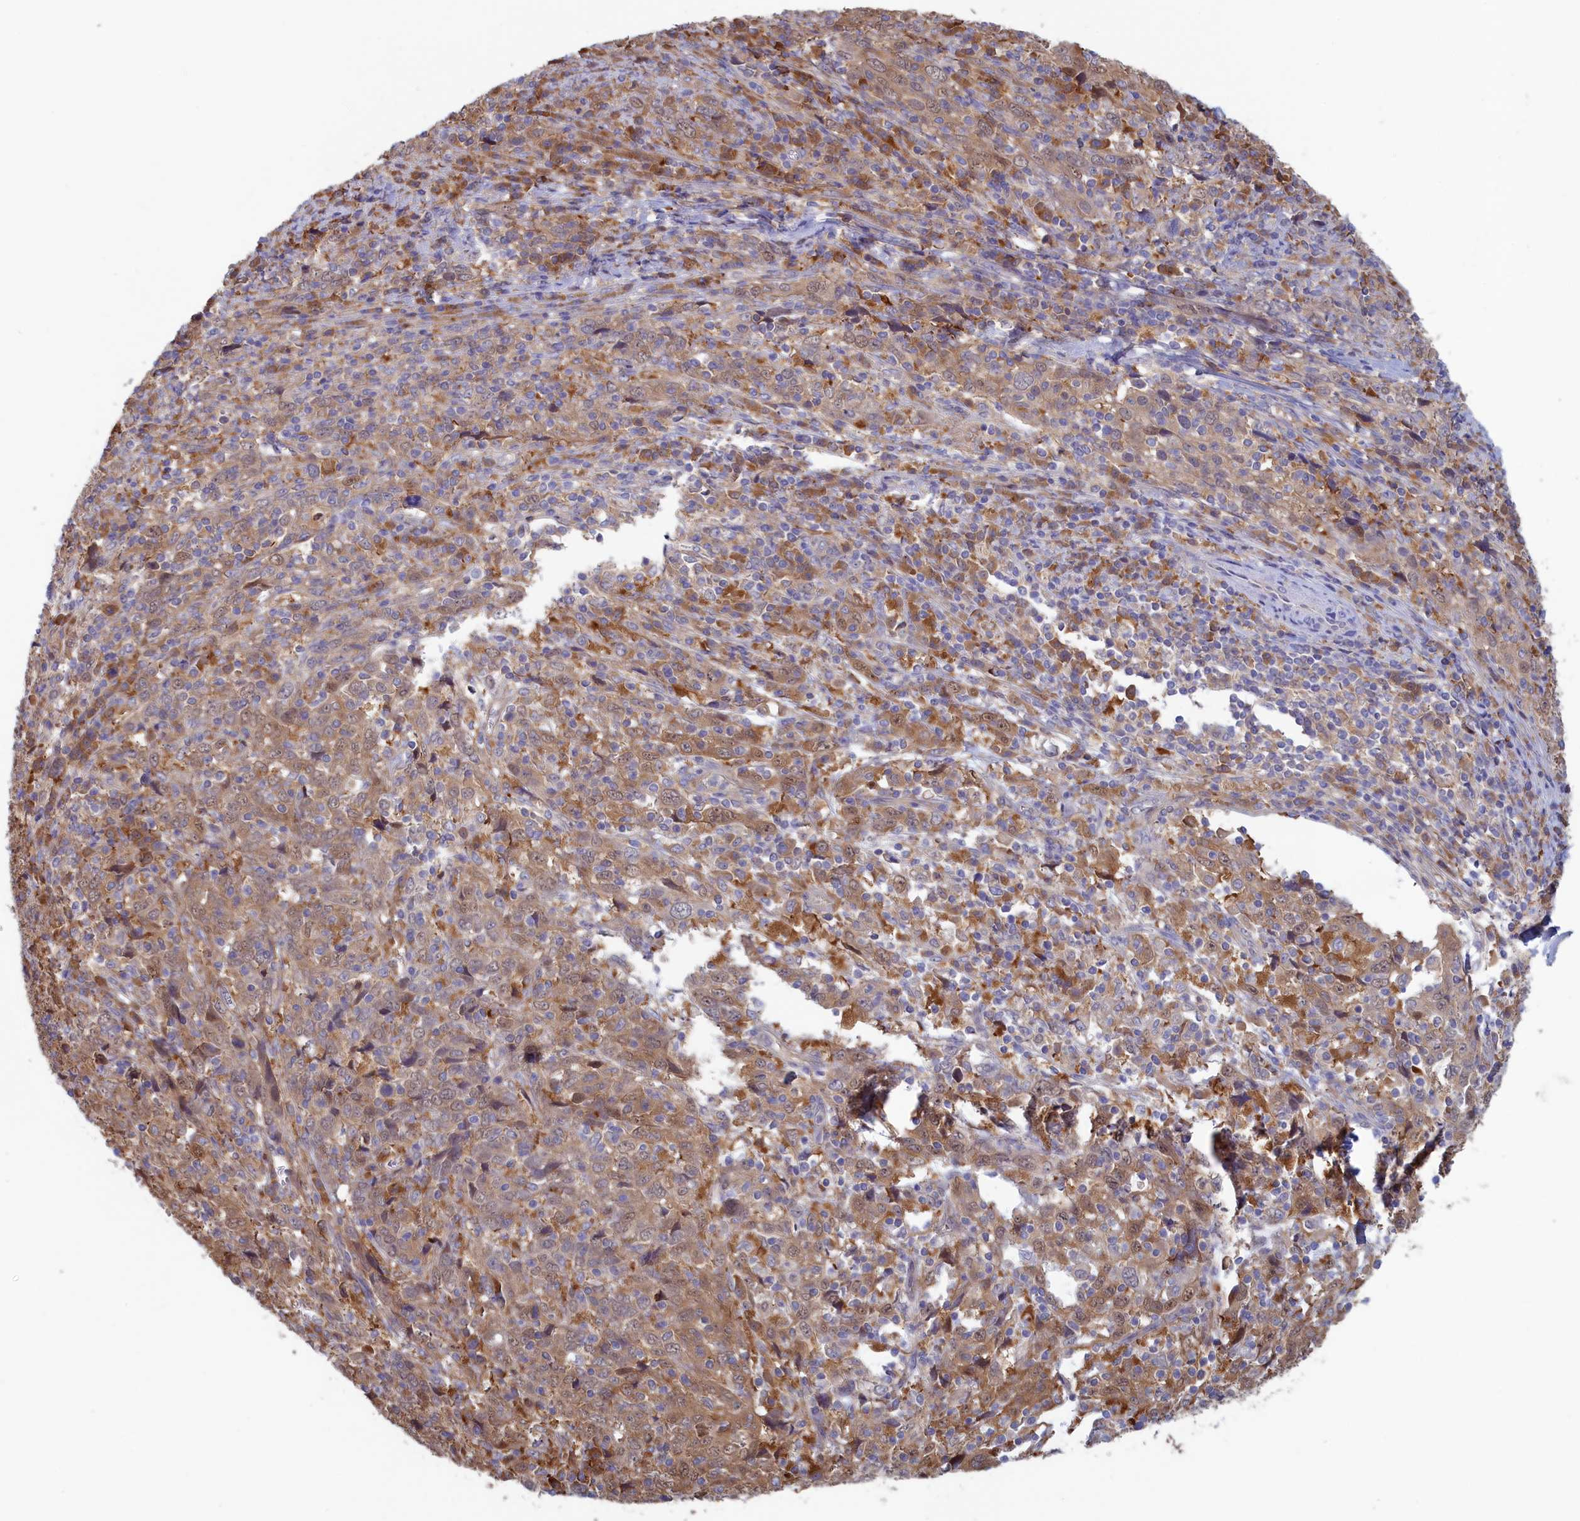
{"staining": {"intensity": "weak", "quantity": "25%-75%", "location": "cytoplasmic/membranous"}, "tissue": "cervical cancer", "cell_type": "Tumor cells", "image_type": "cancer", "snomed": [{"axis": "morphology", "description": "Squamous cell carcinoma, NOS"}, {"axis": "topography", "description": "Cervix"}], "caption": "Tumor cells display weak cytoplasmic/membranous positivity in about 25%-75% of cells in cervical cancer.", "gene": "SYNDIG1L", "patient": {"sex": "female", "age": 46}}